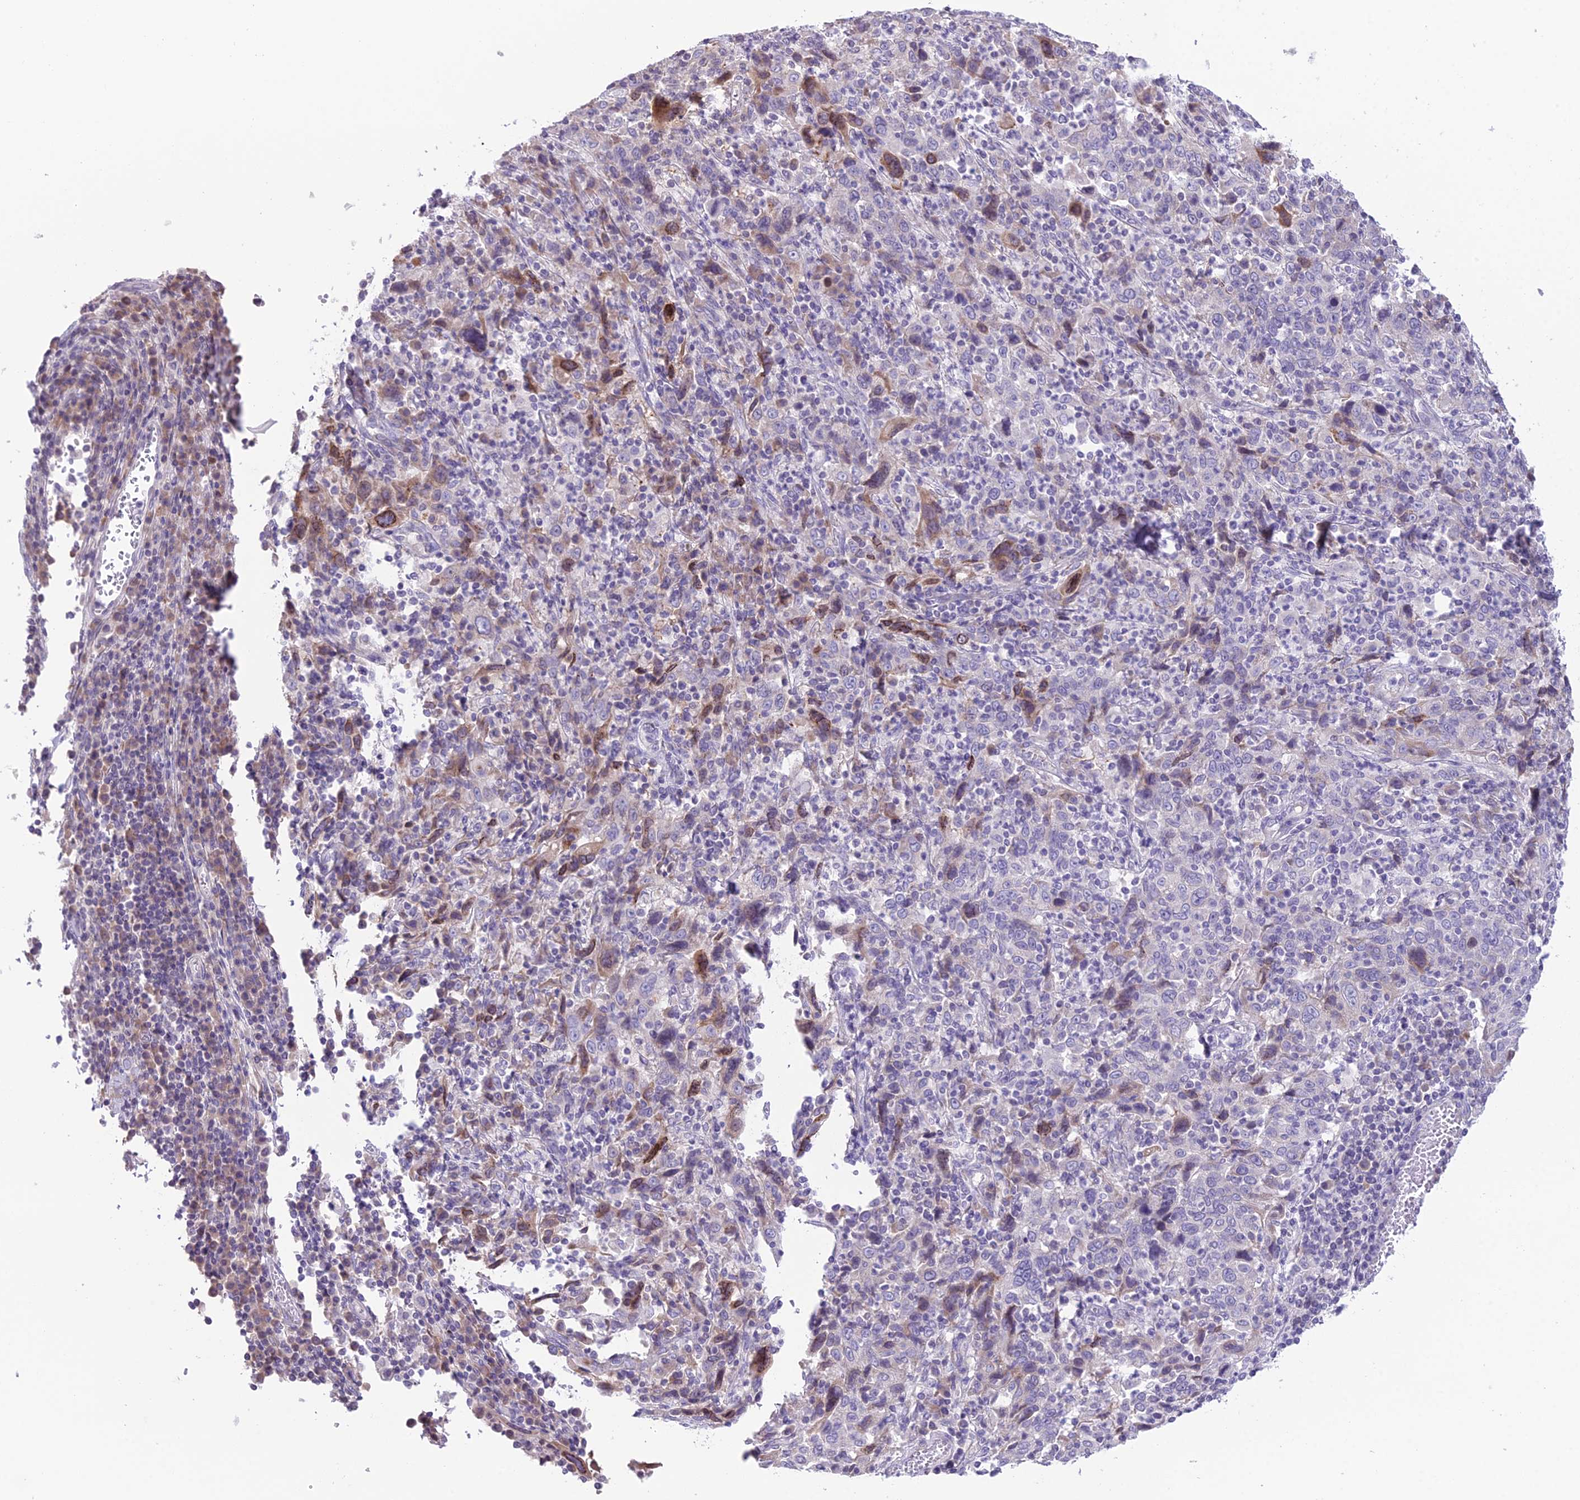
{"staining": {"intensity": "moderate", "quantity": "<25%", "location": "cytoplasmic/membranous"}, "tissue": "cervical cancer", "cell_type": "Tumor cells", "image_type": "cancer", "snomed": [{"axis": "morphology", "description": "Squamous cell carcinoma, NOS"}, {"axis": "topography", "description": "Cervix"}], "caption": "Cervical squamous cell carcinoma stained with DAB (3,3'-diaminobenzidine) IHC demonstrates low levels of moderate cytoplasmic/membranous positivity in about <25% of tumor cells.", "gene": "RPS26", "patient": {"sex": "female", "age": 46}}